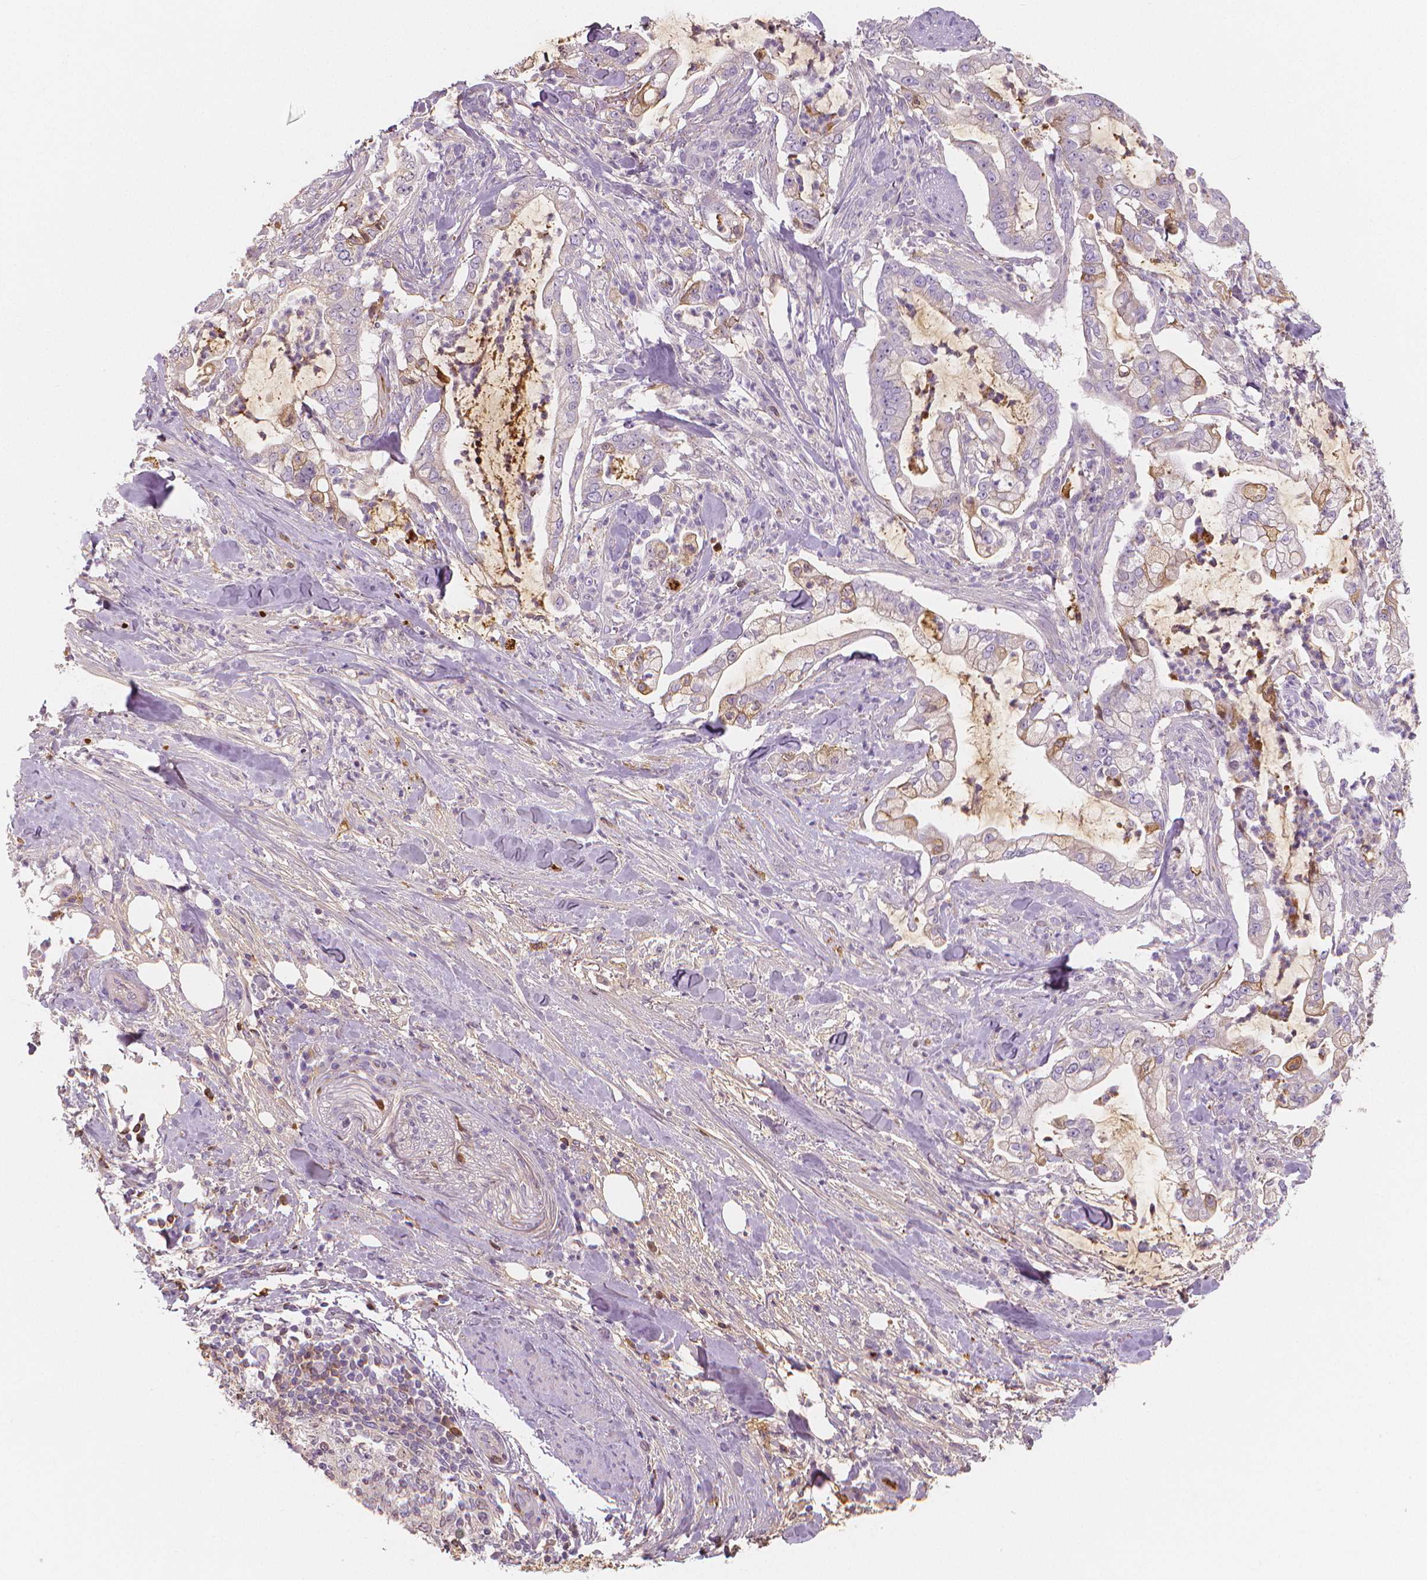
{"staining": {"intensity": "weak", "quantity": "<25%", "location": "cytoplasmic/membranous"}, "tissue": "pancreatic cancer", "cell_type": "Tumor cells", "image_type": "cancer", "snomed": [{"axis": "morphology", "description": "Adenocarcinoma, NOS"}, {"axis": "topography", "description": "Pancreas"}], "caption": "Immunohistochemistry (IHC) histopathology image of human pancreatic cancer stained for a protein (brown), which demonstrates no staining in tumor cells.", "gene": "APOA4", "patient": {"sex": "female", "age": 69}}